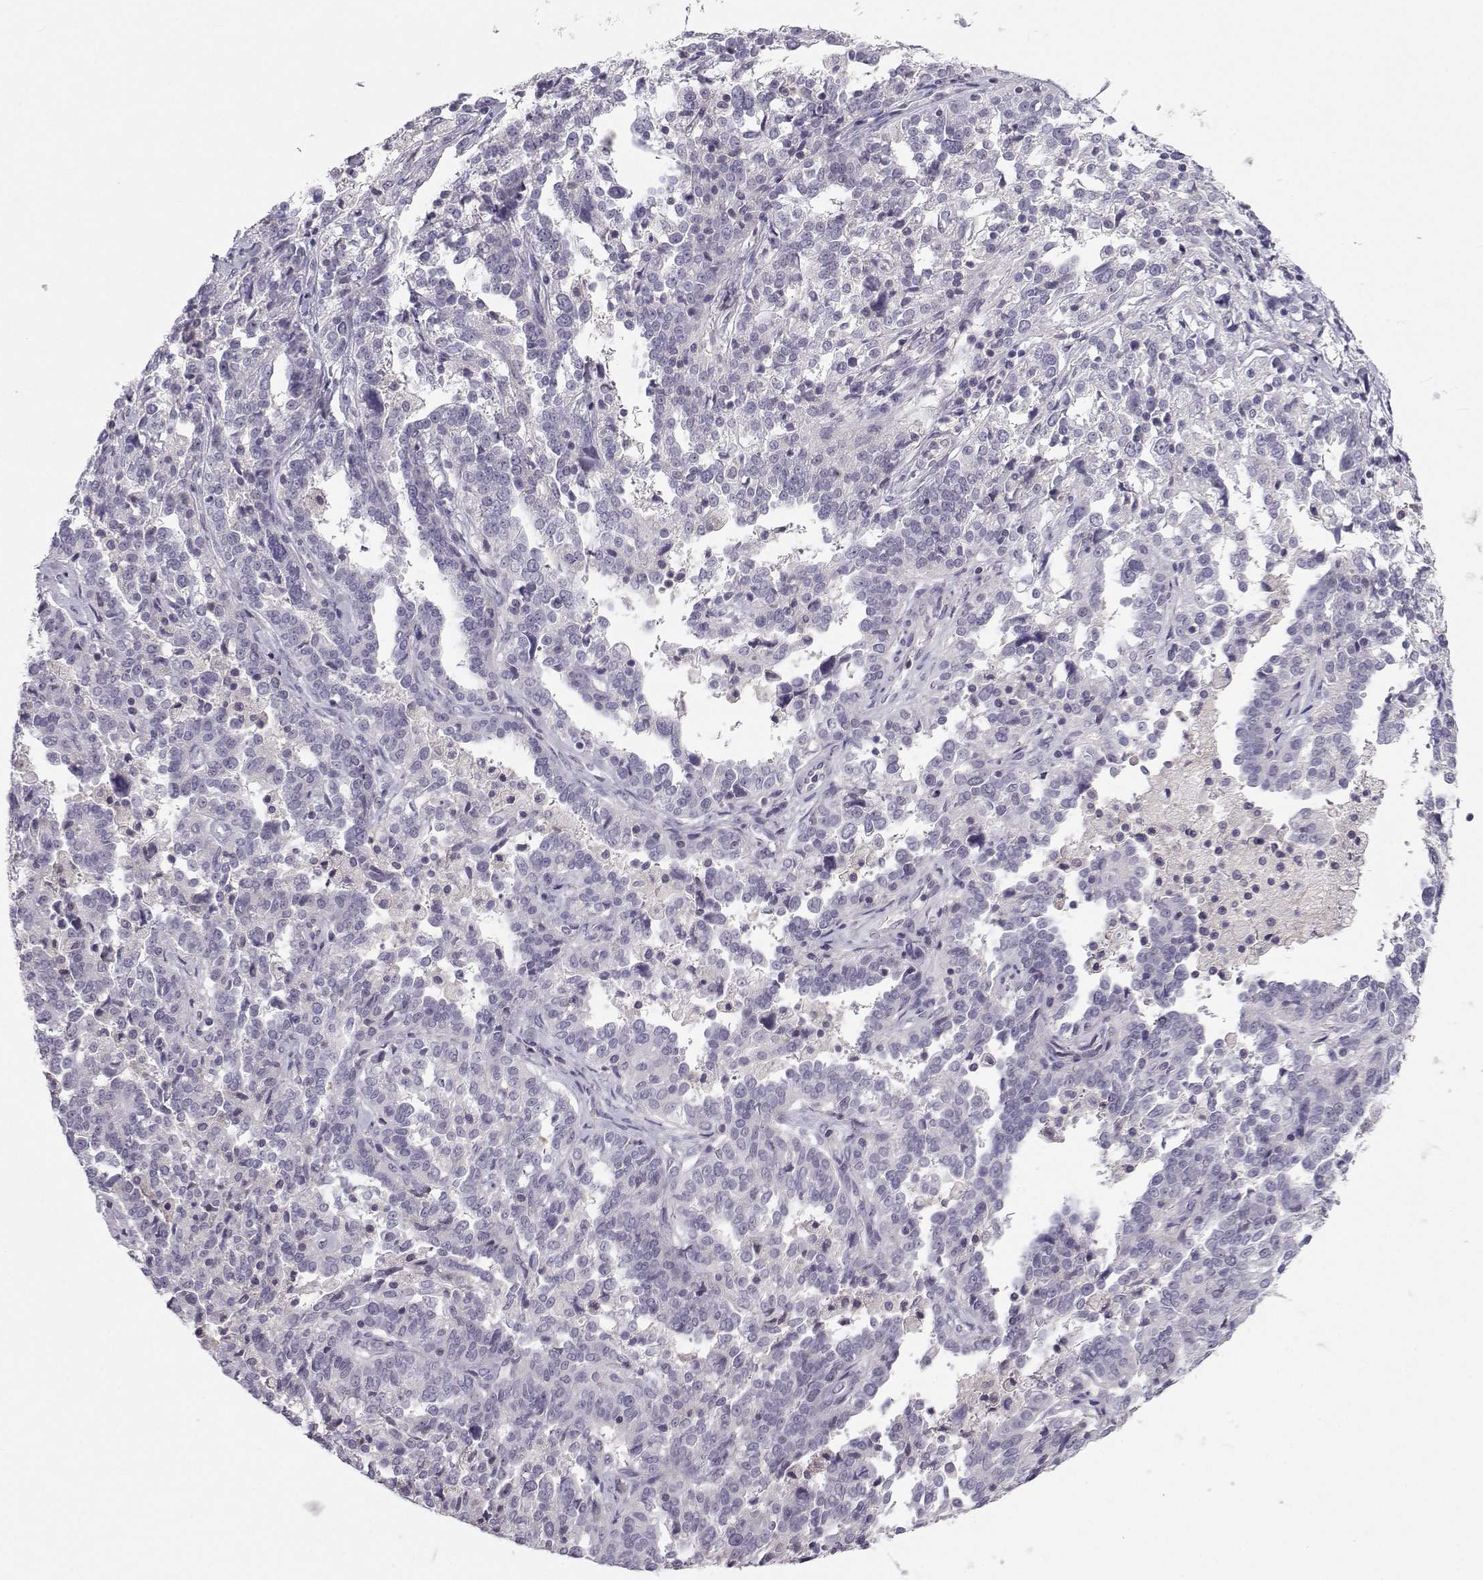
{"staining": {"intensity": "negative", "quantity": "none", "location": "none"}, "tissue": "ovarian cancer", "cell_type": "Tumor cells", "image_type": "cancer", "snomed": [{"axis": "morphology", "description": "Cystadenocarcinoma, serous, NOS"}, {"axis": "topography", "description": "Ovary"}], "caption": "This image is of ovarian serous cystadenocarcinoma stained with IHC to label a protein in brown with the nuclei are counter-stained blue. There is no positivity in tumor cells. (DAB IHC with hematoxylin counter stain).", "gene": "MROH7", "patient": {"sex": "female", "age": 67}}